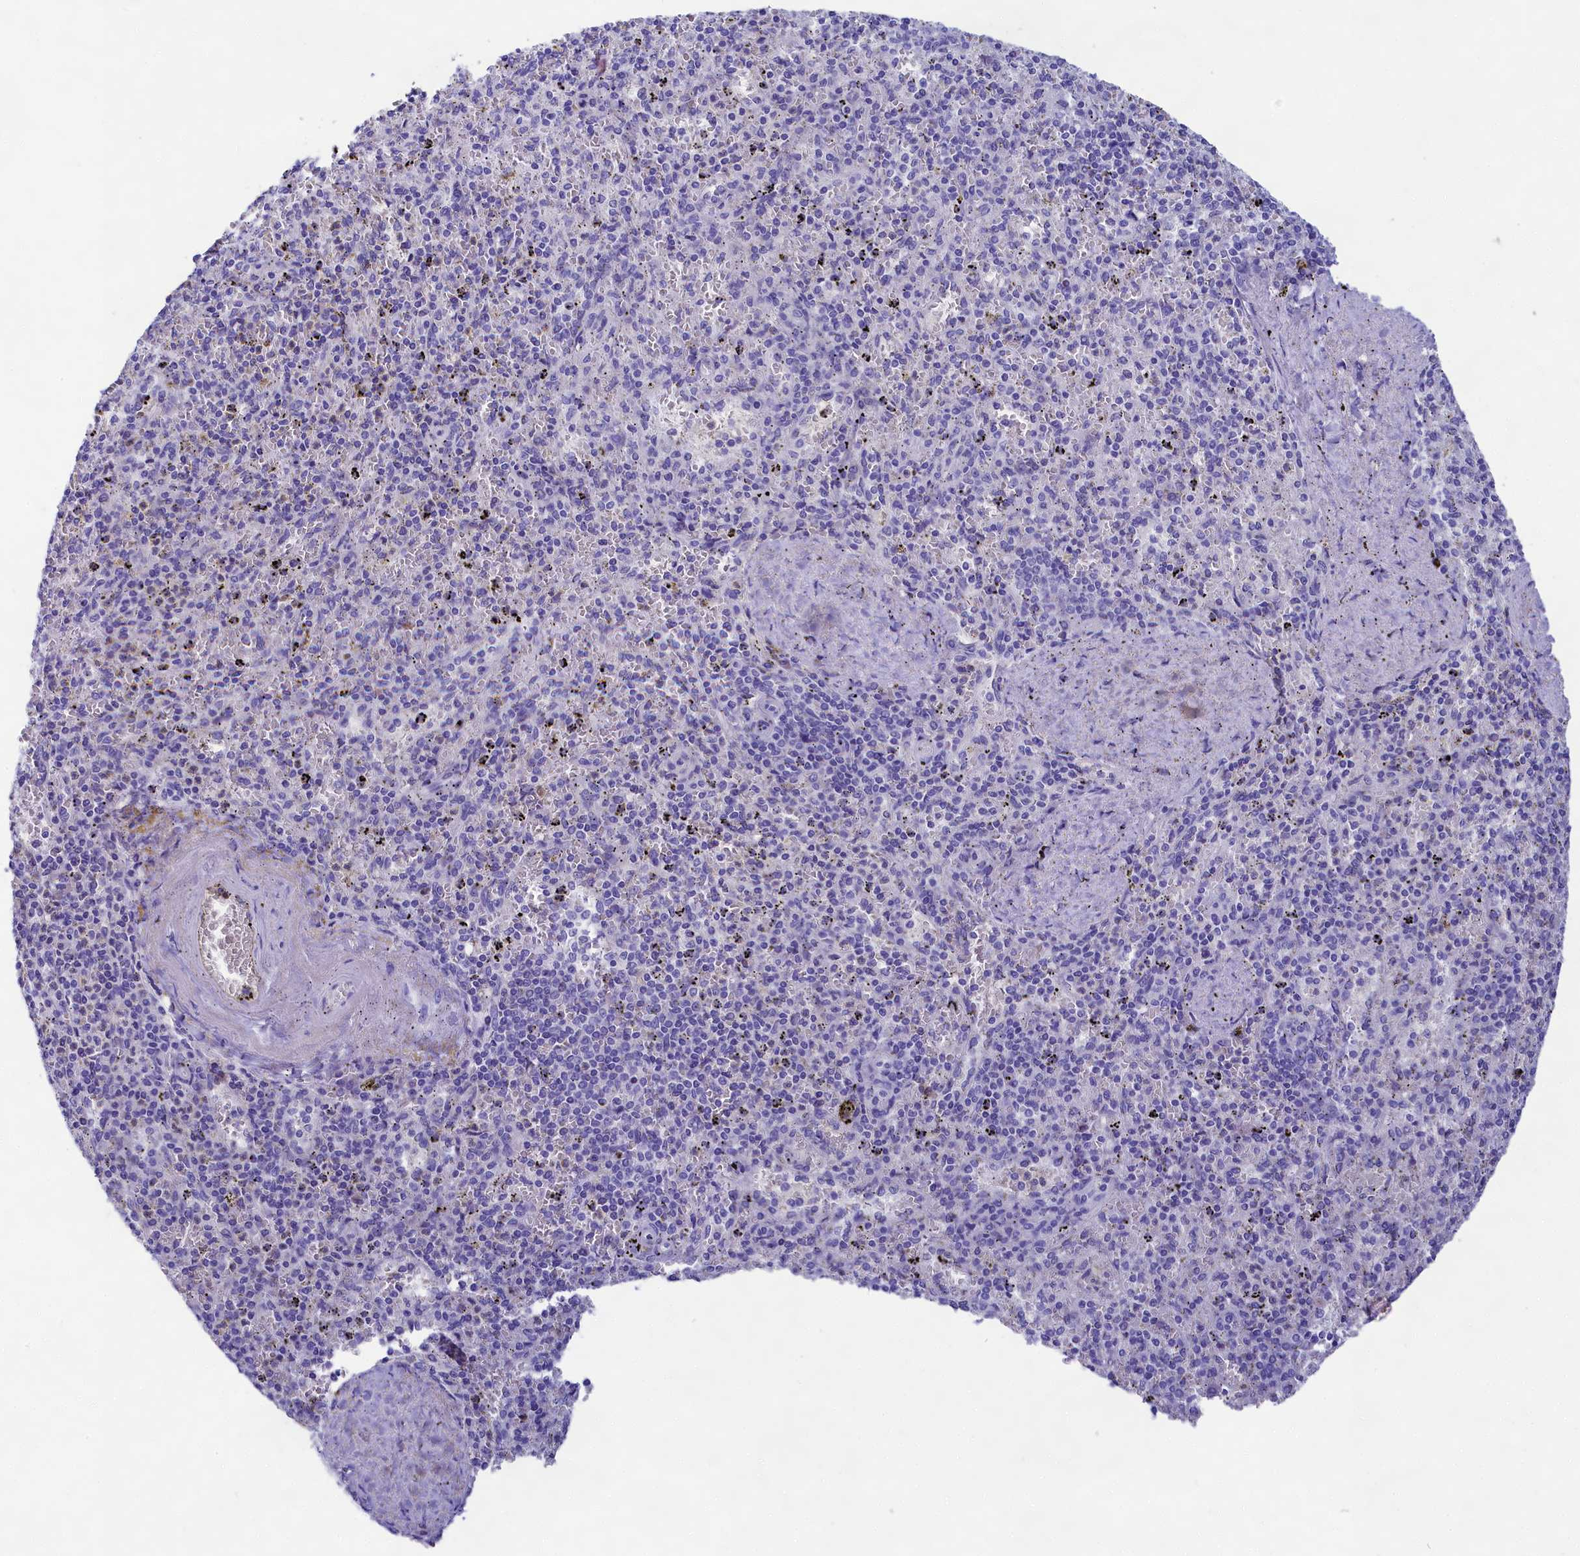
{"staining": {"intensity": "negative", "quantity": "none", "location": "none"}, "tissue": "spleen", "cell_type": "Cells in red pulp", "image_type": "normal", "snomed": [{"axis": "morphology", "description": "Normal tissue, NOS"}, {"axis": "topography", "description": "Spleen"}], "caption": "This is an immunohistochemistry (IHC) histopathology image of unremarkable human spleen. There is no staining in cells in red pulp.", "gene": "SULT2A1", "patient": {"sex": "male", "age": 82}}